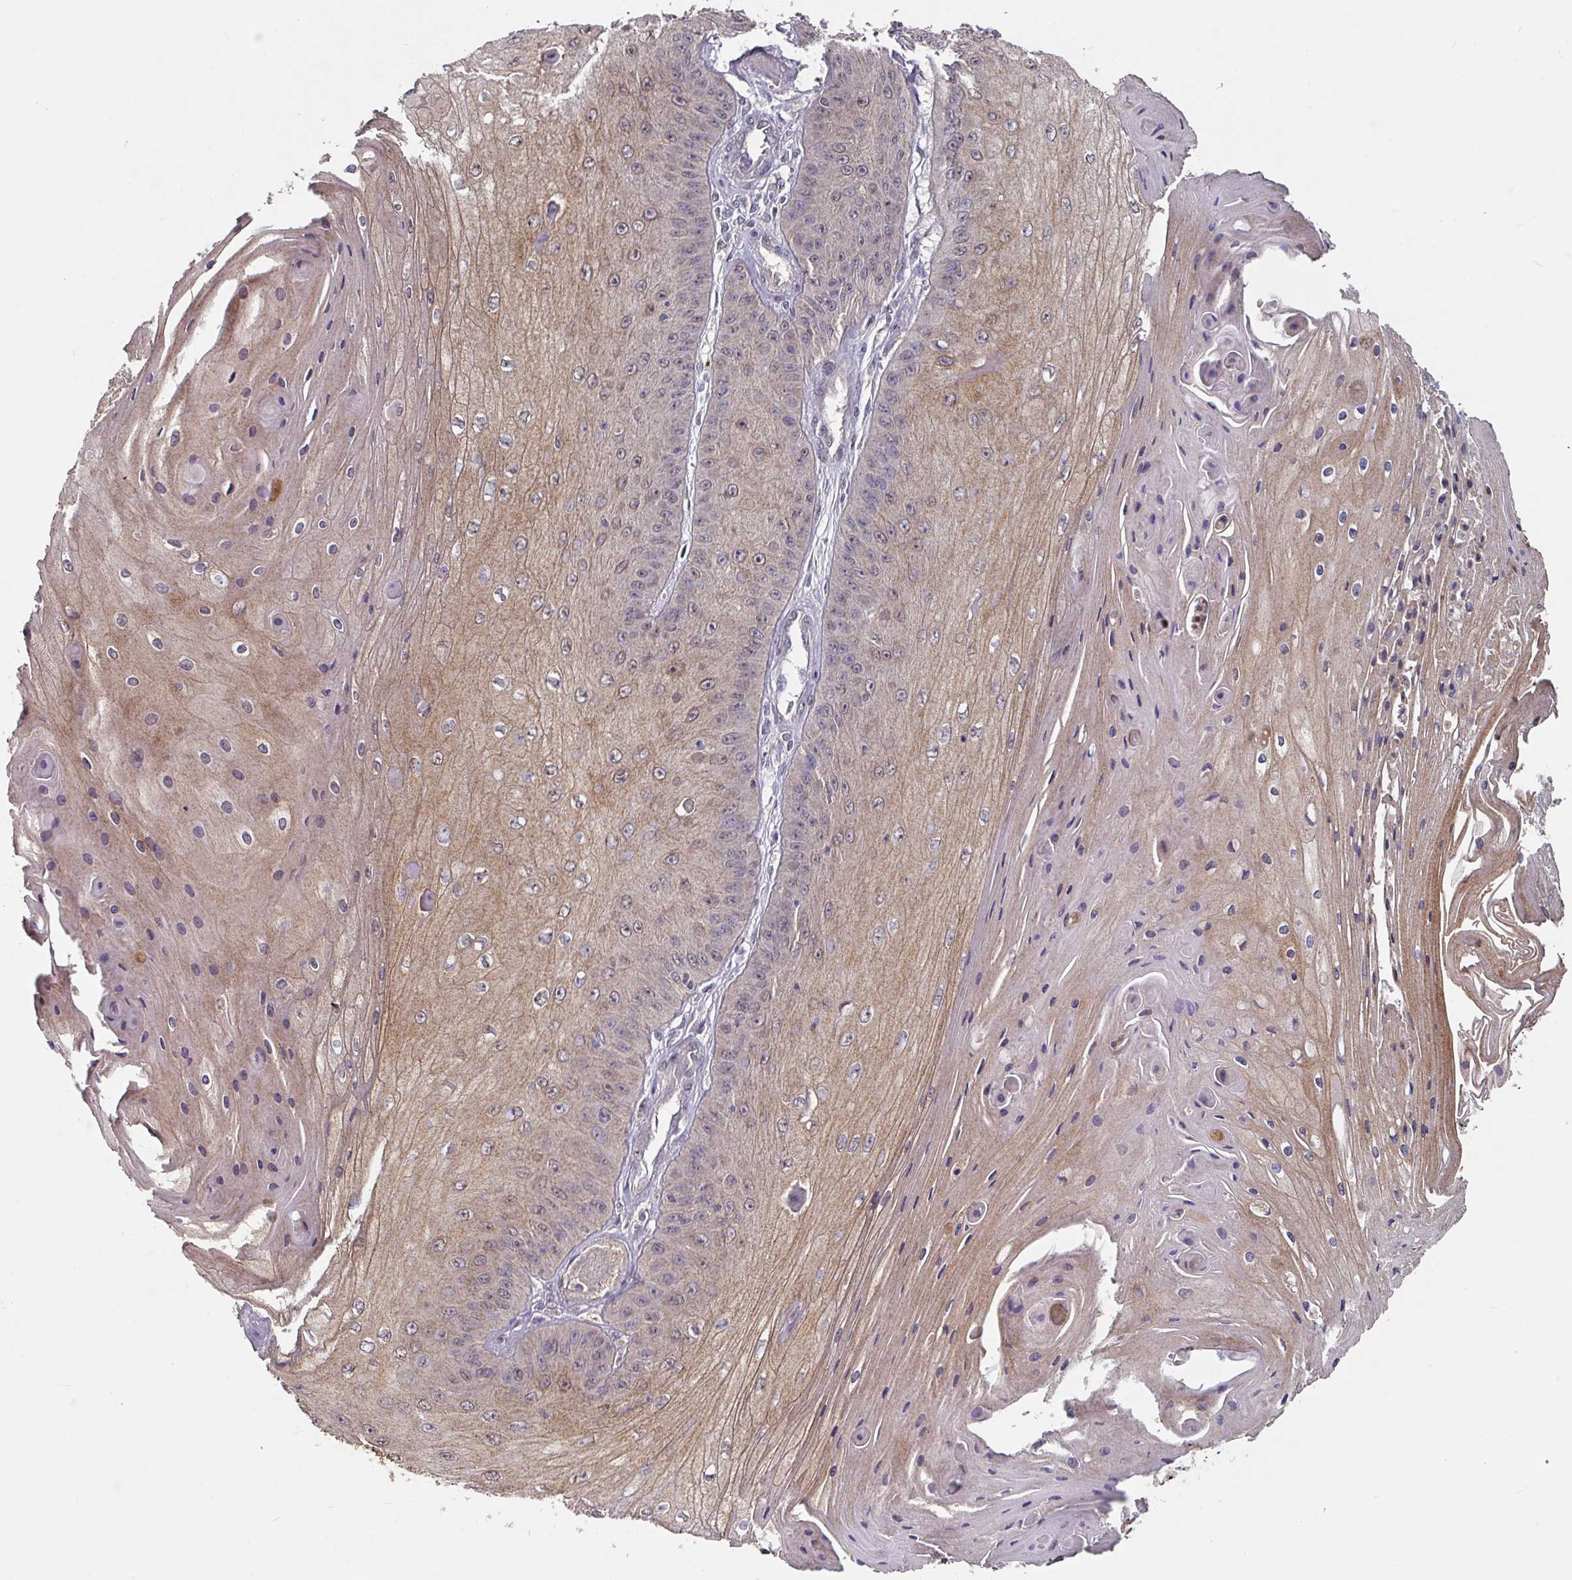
{"staining": {"intensity": "moderate", "quantity": "25%-75%", "location": "cytoplasmic/membranous"}, "tissue": "skin cancer", "cell_type": "Tumor cells", "image_type": "cancer", "snomed": [{"axis": "morphology", "description": "Squamous cell carcinoma, NOS"}, {"axis": "topography", "description": "Skin"}], "caption": "Immunohistochemistry of skin squamous cell carcinoma exhibits medium levels of moderate cytoplasmic/membranous staining in about 25%-75% of tumor cells.", "gene": "EXTL3", "patient": {"sex": "male", "age": 70}}